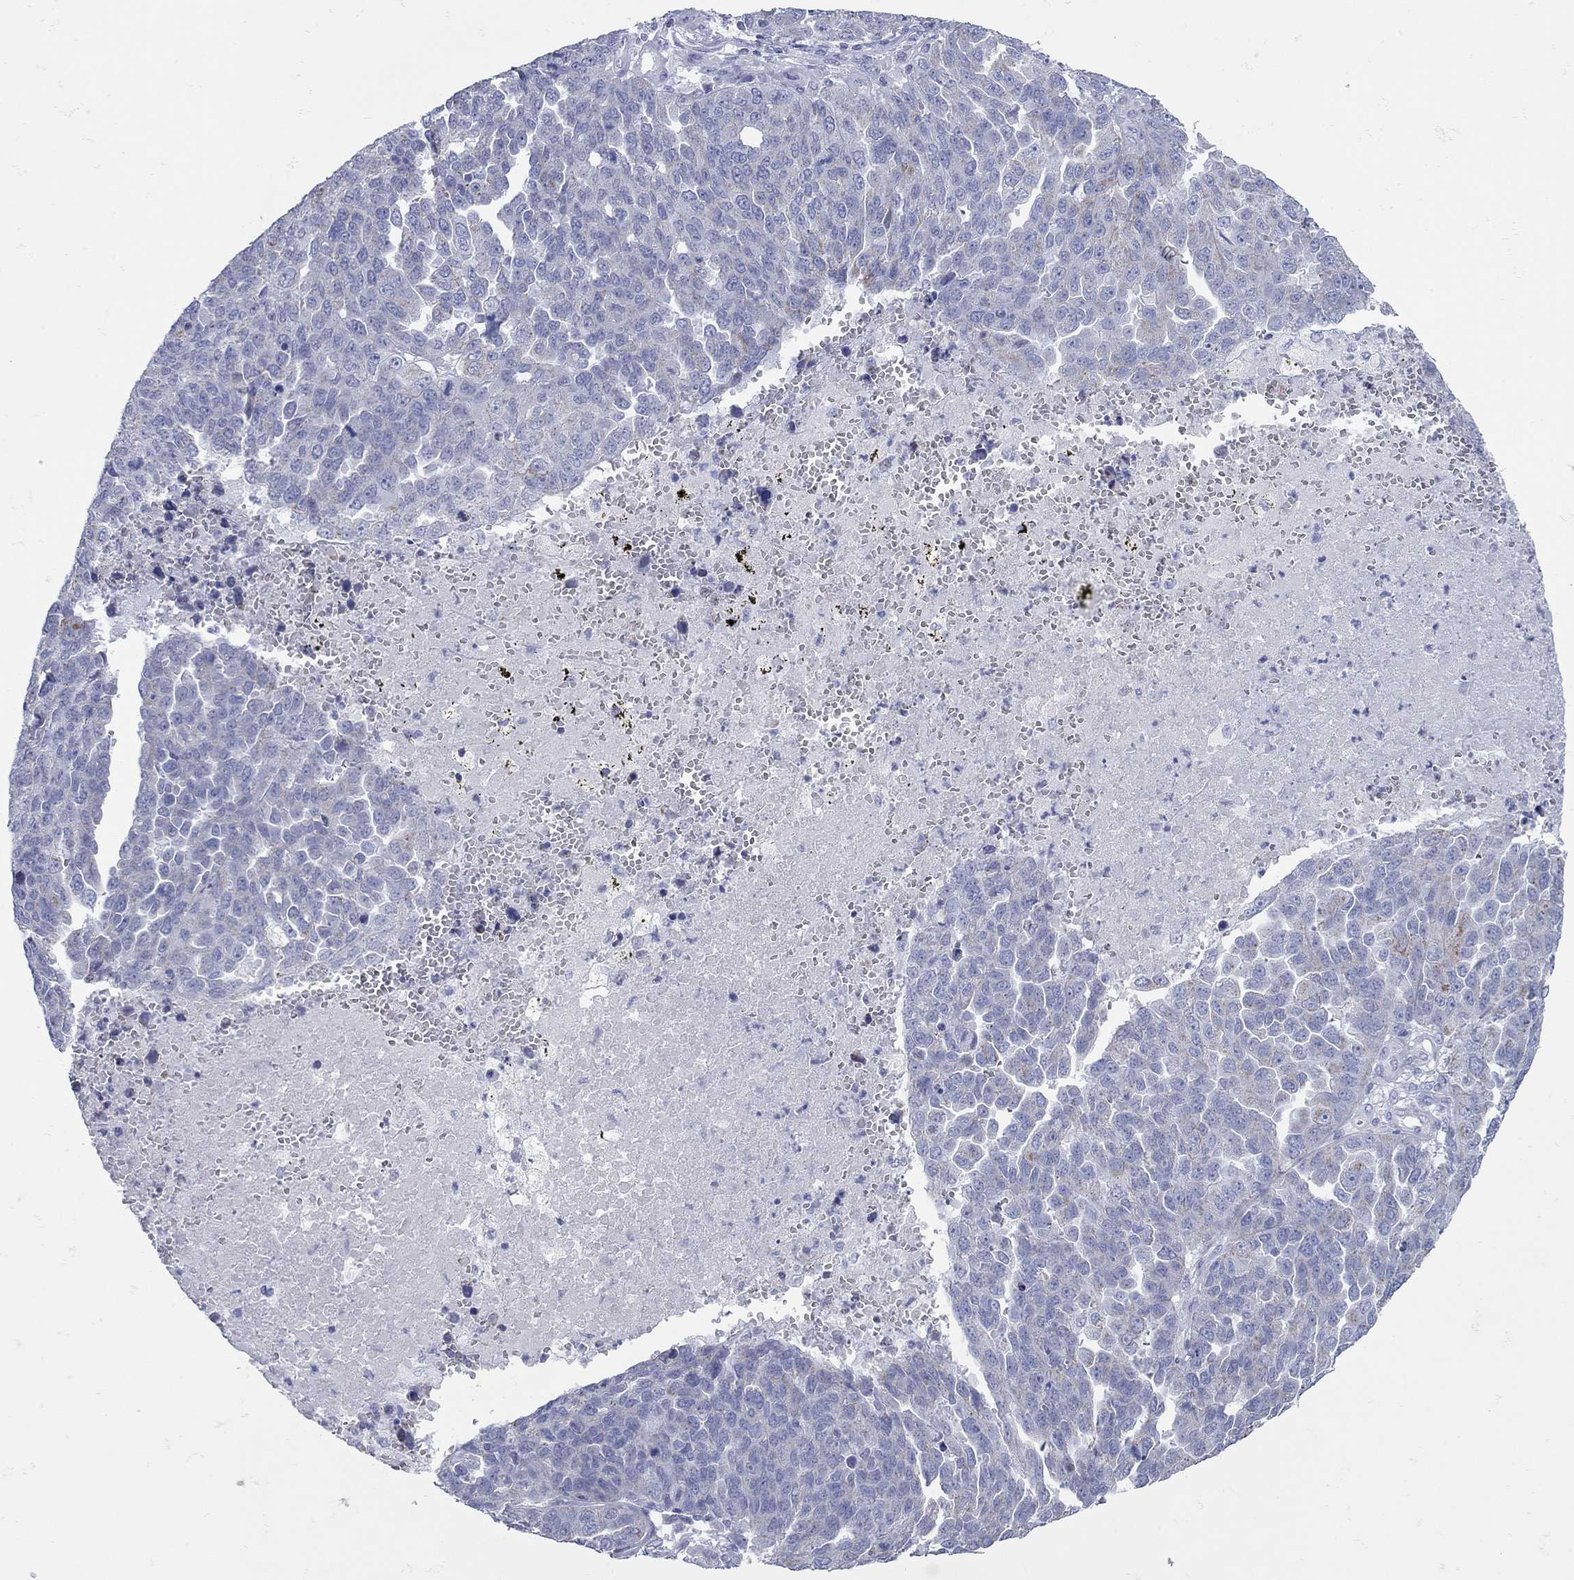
{"staining": {"intensity": "negative", "quantity": "none", "location": "none"}, "tissue": "ovarian cancer", "cell_type": "Tumor cells", "image_type": "cancer", "snomed": [{"axis": "morphology", "description": "Cystadenocarcinoma, serous, NOS"}, {"axis": "topography", "description": "Ovary"}], "caption": "Tumor cells show no significant positivity in ovarian serous cystadenocarcinoma.", "gene": "PDZD3", "patient": {"sex": "female", "age": 87}}